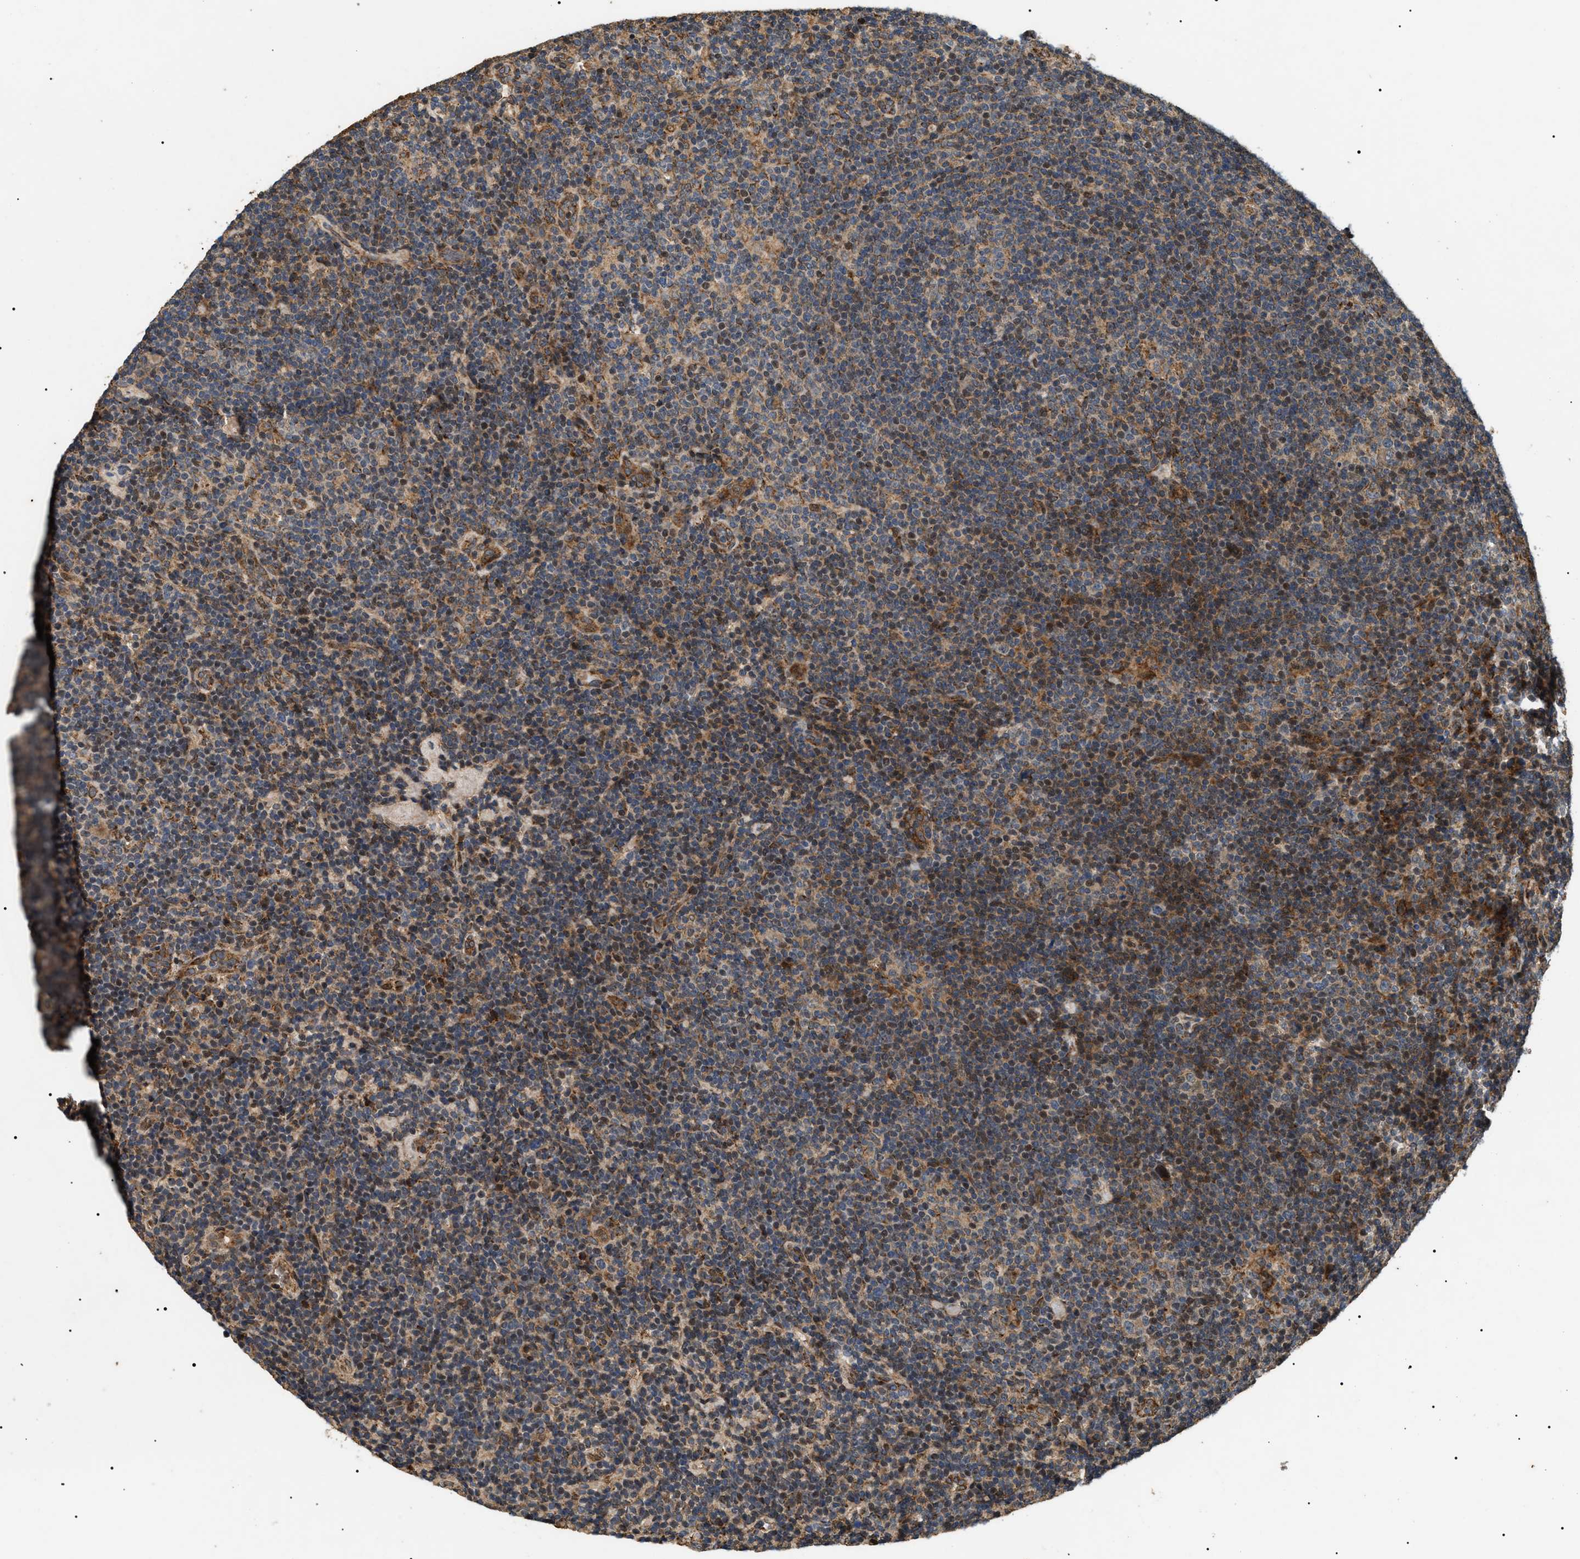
{"staining": {"intensity": "moderate", "quantity": "<25%", "location": "cytoplasmic/membranous"}, "tissue": "lymphoma", "cell_type": "Tumor cells", "image_type": "cancer", "snomed": [{"axis": "morphology", "description": "Hodgkin's disease, NOS"}, {"axis": "topography", "description": "Lymph node"}], "caption": "Immunohistochemistry of Hodgkin's disease reveals low levels of moderate cytoplasmic/membranous positivity in about <25% of tumor cells.", "gene": "ZBTB26", "patient": {"sex": "female", "age": 57}}